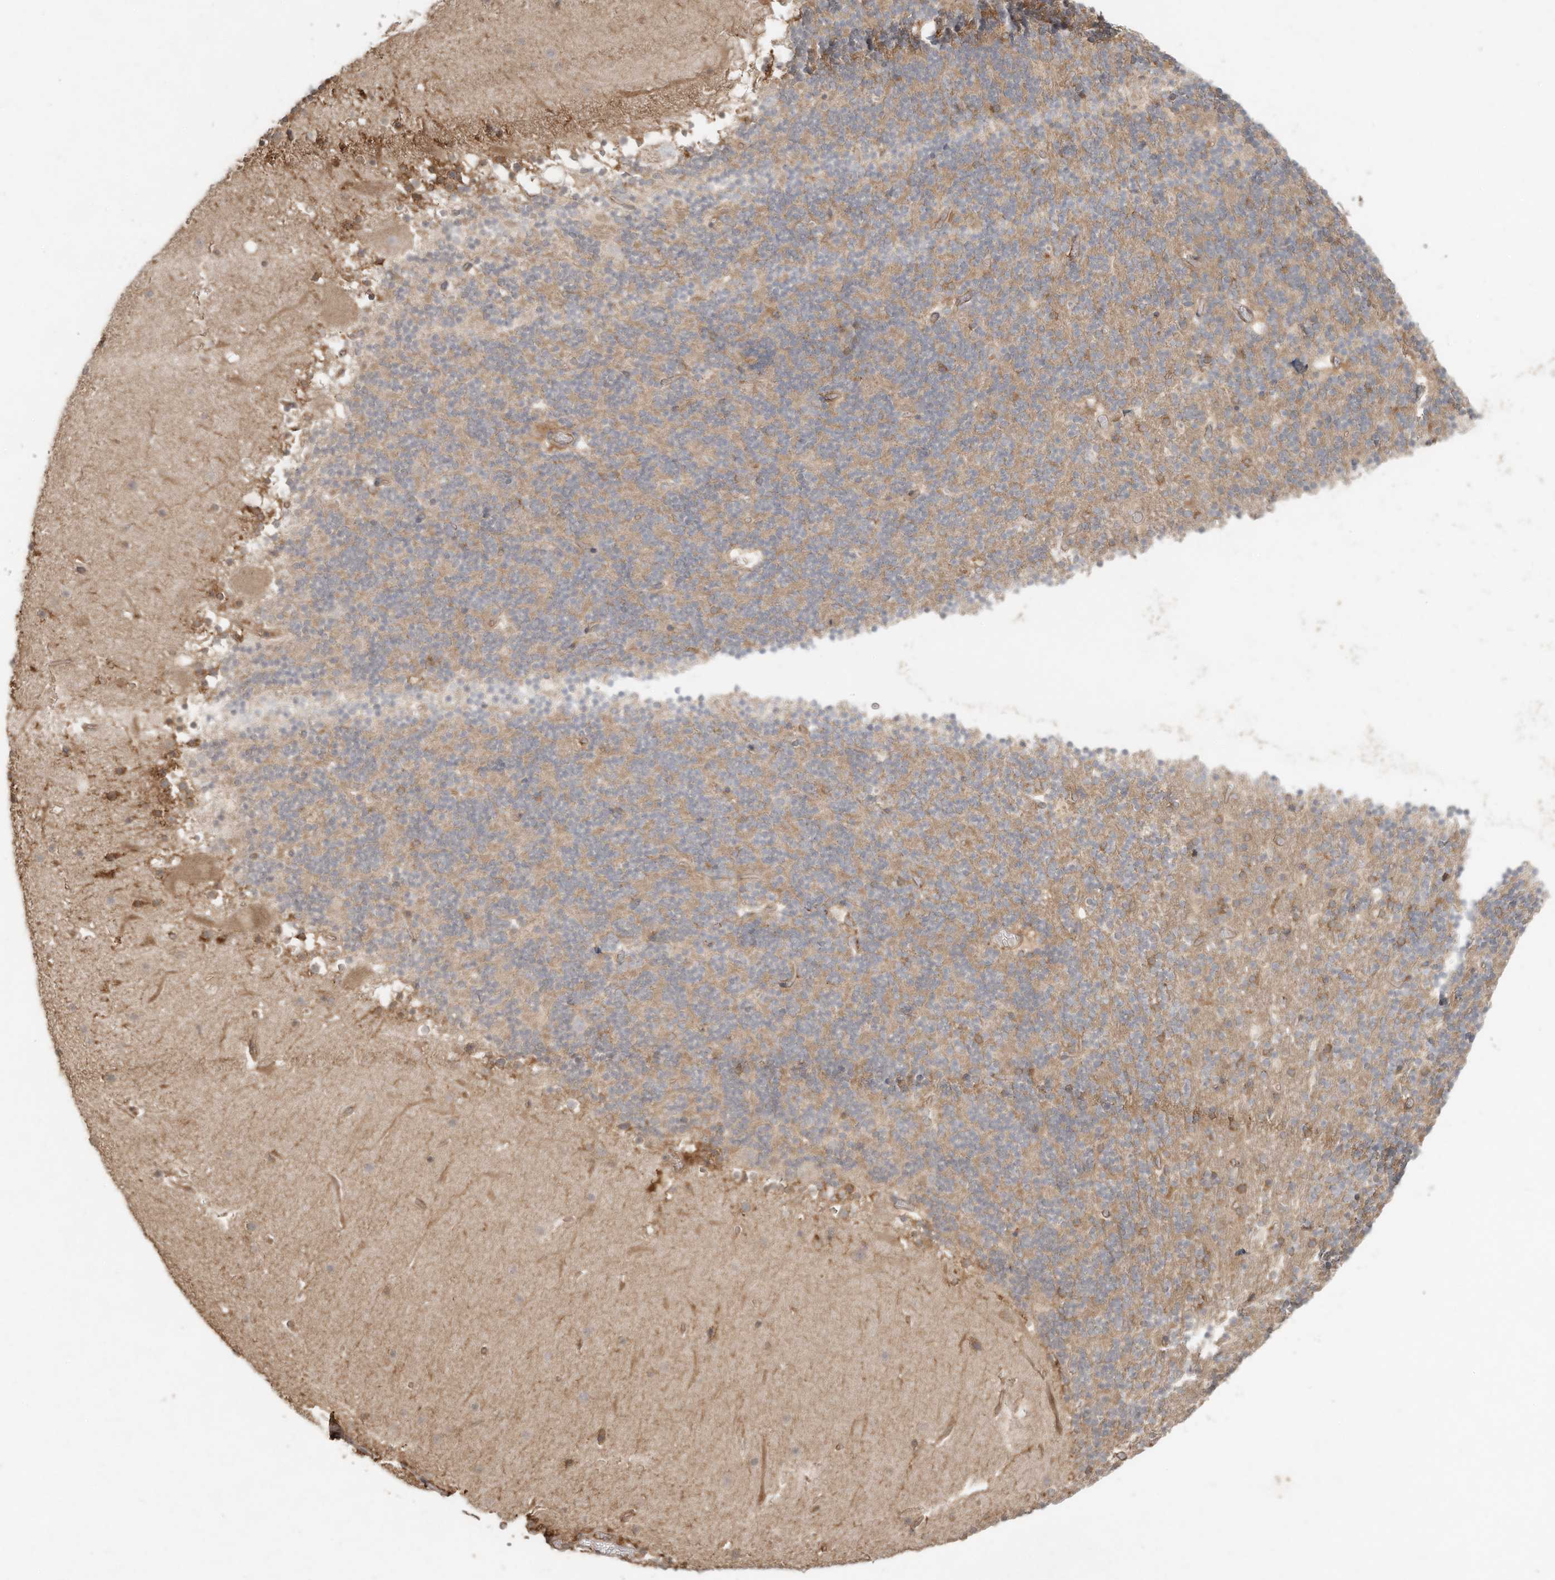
{"staining": {"intensity": "weak", "quantity": "25%-75%", "location": "cytoplasmic/membranous"}, "tissue": "cerebellum", "cell_type": "Cells in granular layer", "image_type": "normal", "snomed": [{"axis": "morphology", "description": "Normal tissue, NOS"}, {"axis": "topography", "description": "Cerebellum"}], "caption": "High-power microscopy captured an immunohistochemistry micrograph of unremarkable cerebellum, revealing weak cytoplasmic/membranous staining in about 25%-75% of cells in granular layer.", "gene": "DYNC1I2", "patient": {"sex": "male", "age": 57}}